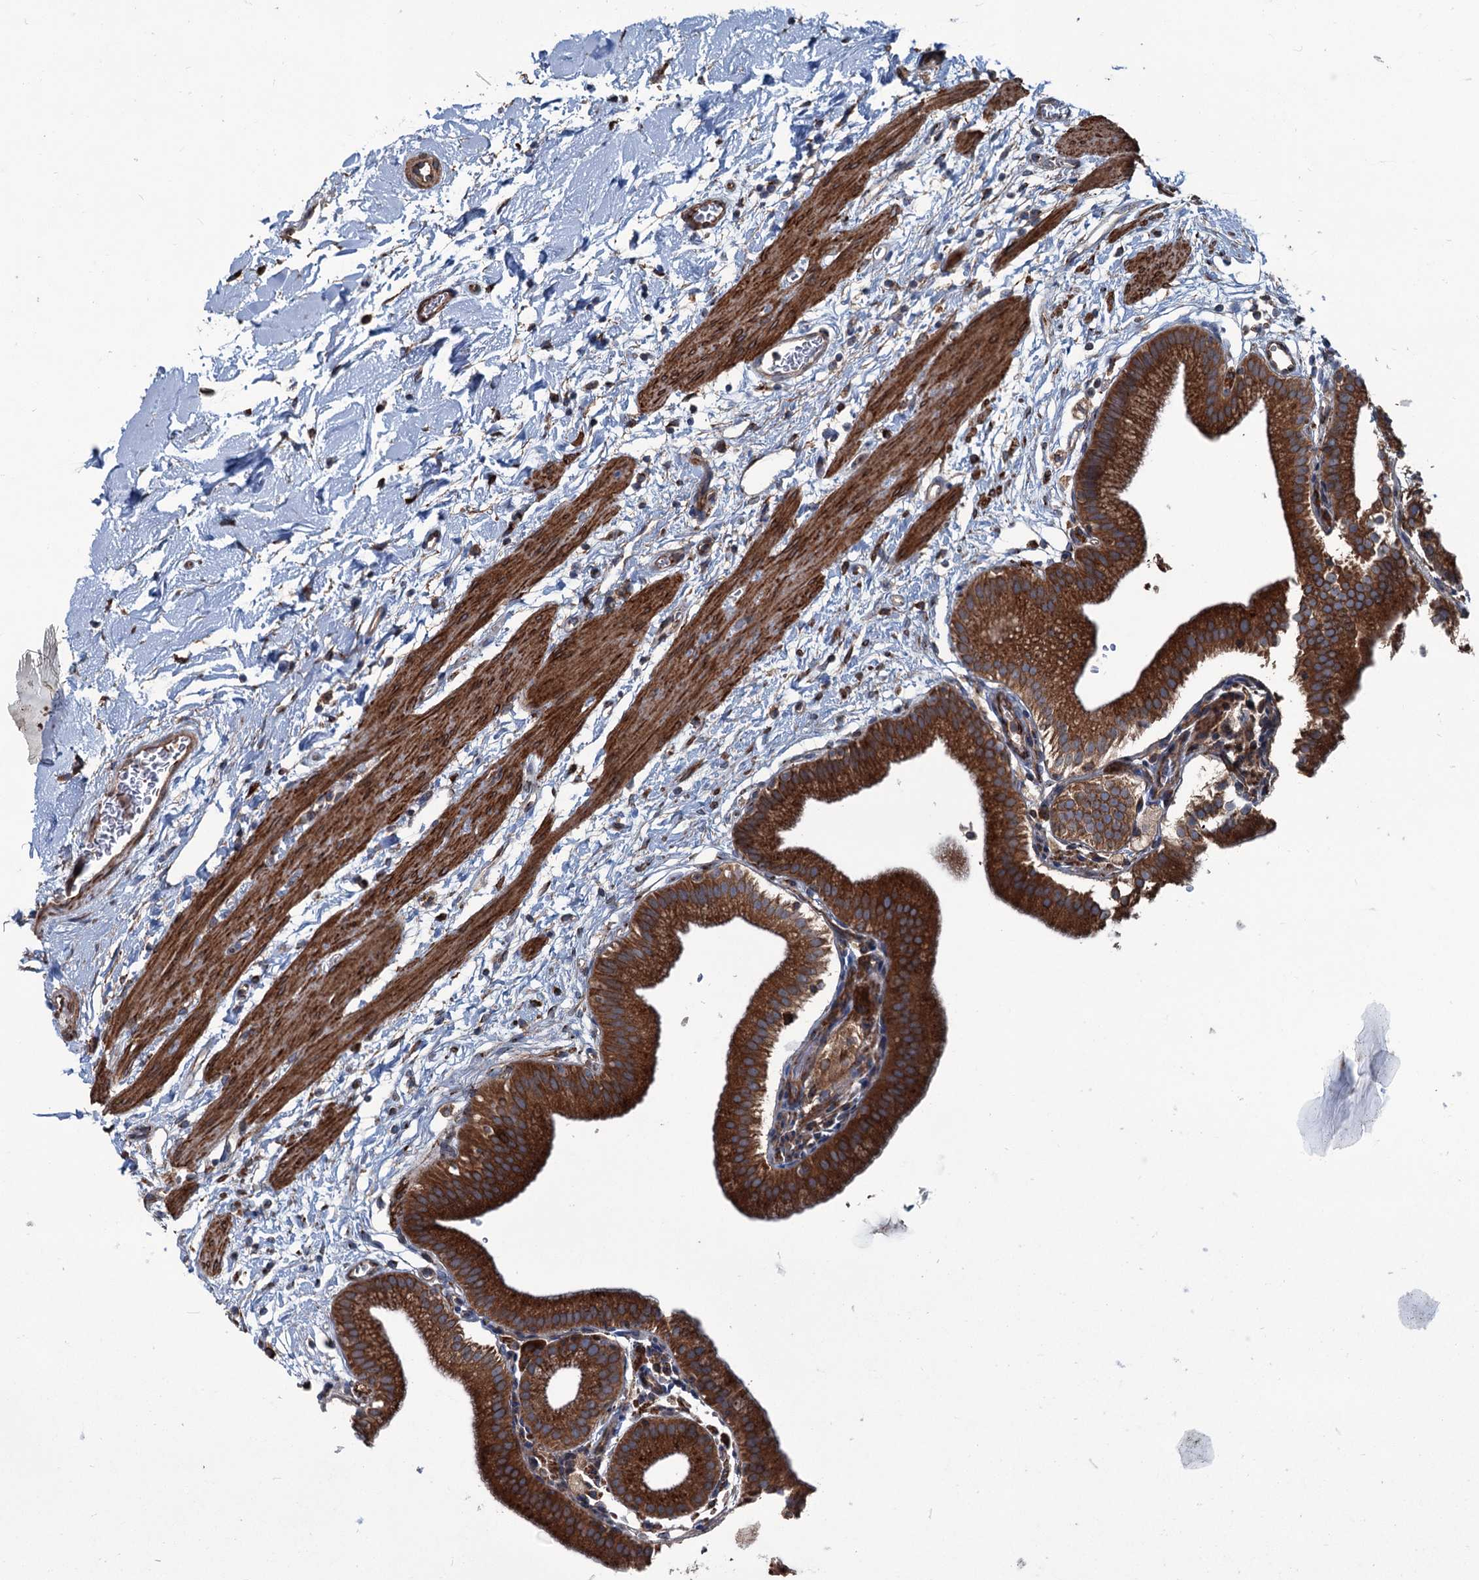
{"staining": {"intensity": "strong", "quantity": ">75%", "location": "cytoplasmic/membranous"}, "tissue": "gallbladder", "cell_type": "Glandular cells", "image_type": "normal", "snomed": [{"axis": "morphology", "description": "Normal tissue, NOS"}, {"axis": "topography", "description": "Gallbladder"}], "caption": "High-magnification brightfield microscopy of unremarkable gallbladder stained with DAB (3,3'-diaminobenzidine) (brown) and counterstained with hematoxylin (blue). glandular cells exhibit strong cytoplasmic/membranous positivity is identified in approximately>75% of cells. The protein is stained brown, and the nuclei are stained in blue (DAB IHC with brightfield microscopy, high magnification).", "gene": "CALCOCO1", "patient": {"sex": "male", "age": 55}}